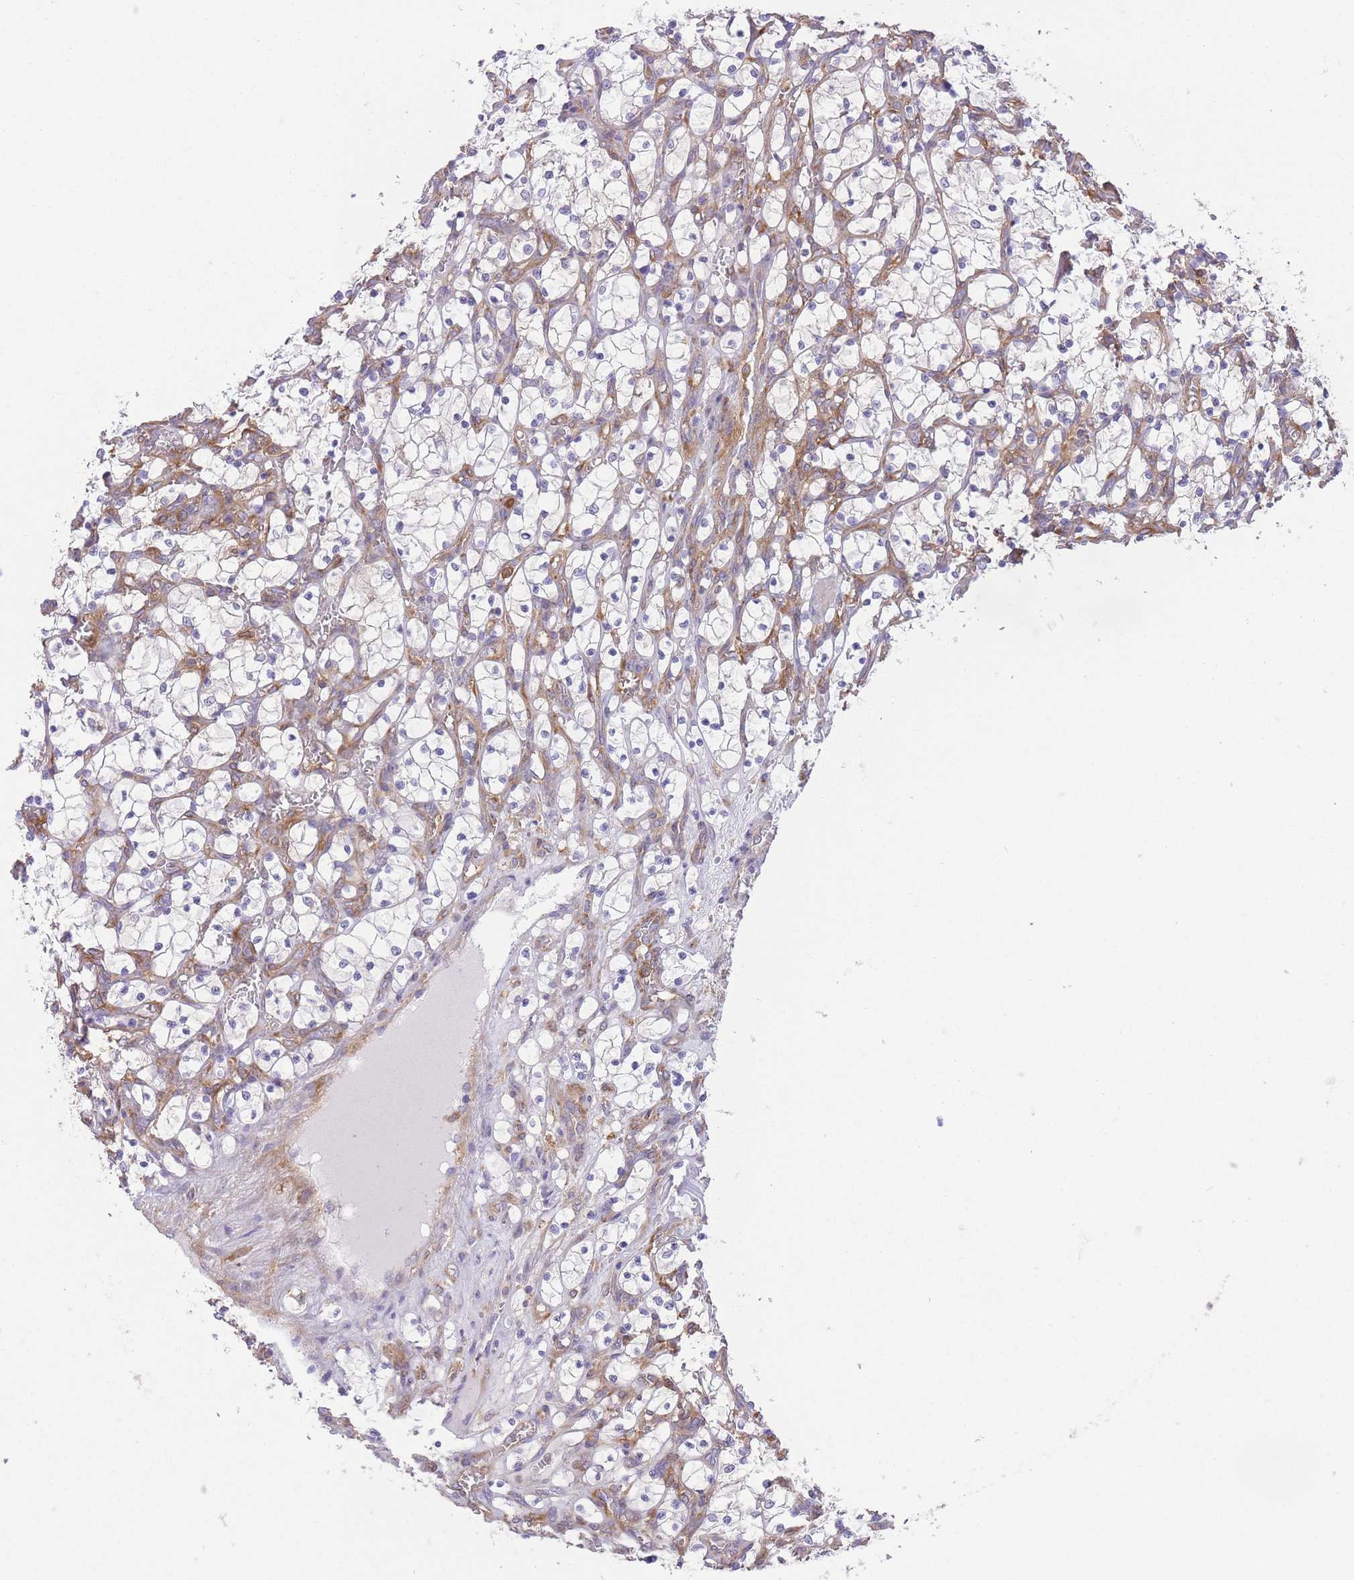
{"staining": {"intensity": "negative", "quantity": "none", "location": "none"}, "tissue": "renal cancer", "cell_type": "Tumor cells", "image_type": "cancer", "snomed": [{"axis": "morphology", "description": "Adenocarcinoma, NOS"}, {"axis": "topography", "description": "Kidney"}], "caption": "The histopathology image exhibits no staining of tumor cells in renal cancer (adenocarcinoma).", "gene": "PRKAR1A", "patient": {"sex": "female", "age": 69}}